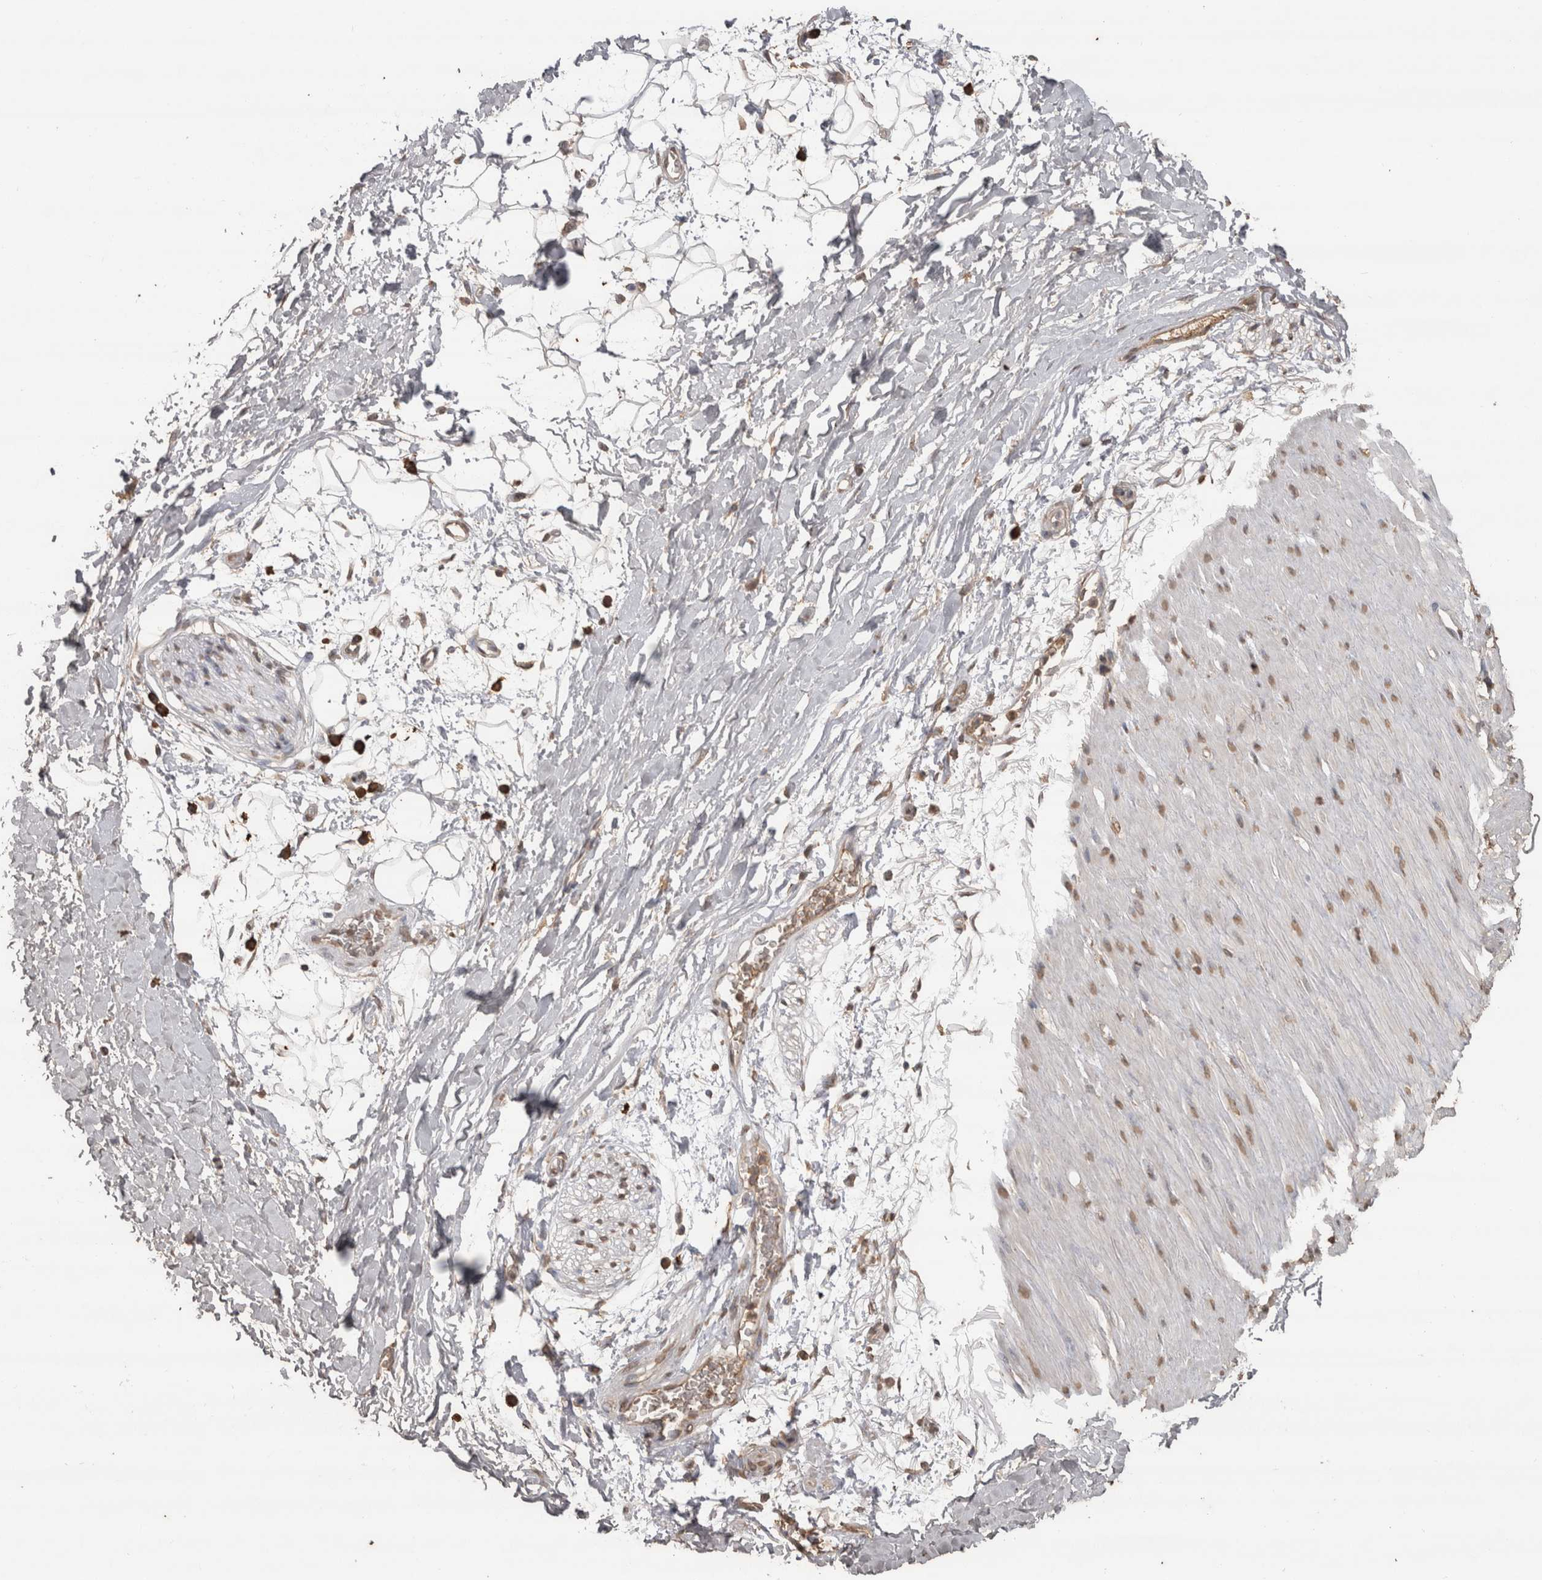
{"staining": {"intensity": "negative", "quantity": "none", "location": "none"}, "tissue": "adipose tissue", "cell_type": "Adipocytes", "image_type": "normal", "snomed": [{"axis": "morphology", "description": "Normal tissue, NOS"}, {"axis": "topography", "description": "Soft tissue"}], "caption": "Immunohistochemical staining of unremarkable adipose tissue shows no significant expression in adipocytes.", "gene": "CRELD2", "patient": {"sex": "male", "age": 72}}